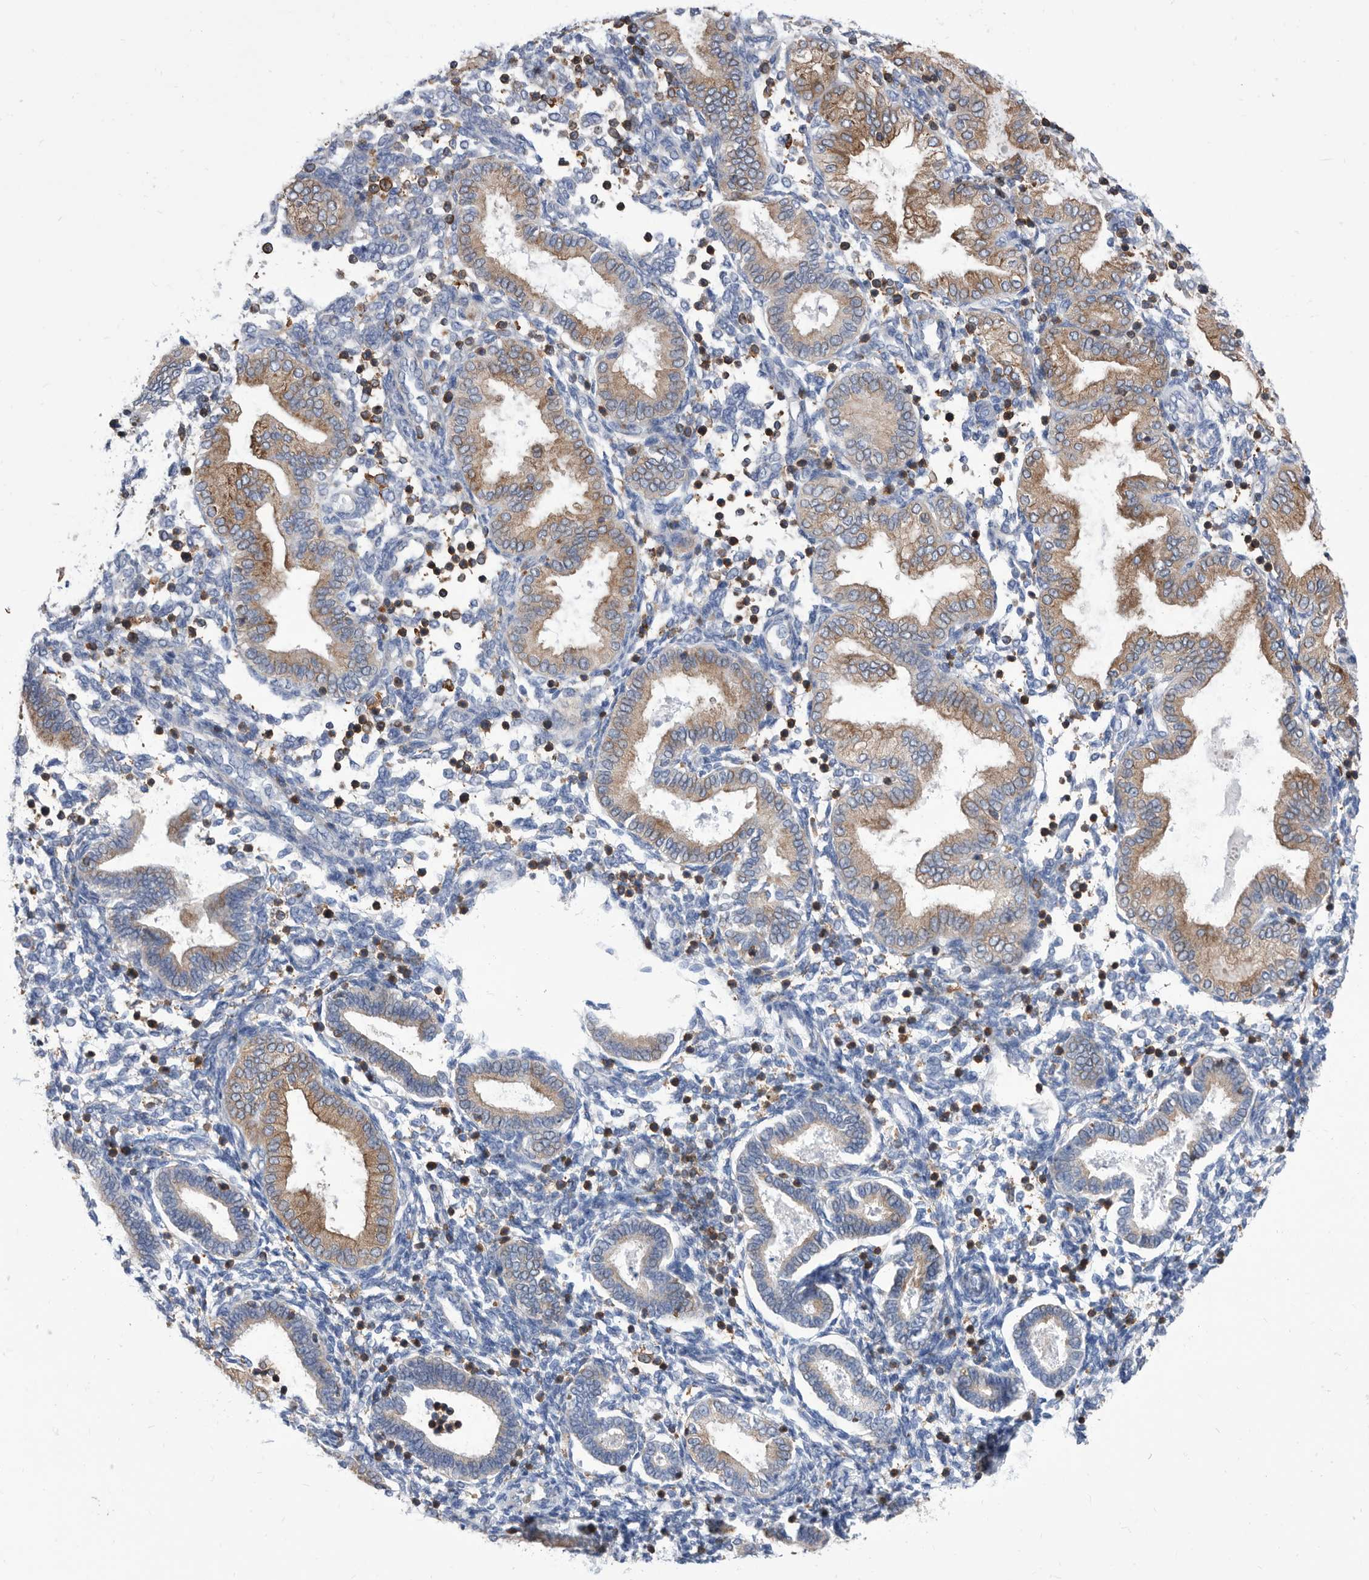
{"staining": {"intensity": "negative", "quantity": "none", "location": "none"}, "tissue": "endometrium", "cell_type": "Cells in endometrial stroma", "image_type": "normal", "snomed": [{"axis": "morphology", "description": "Normal tissue, NOS"}, {"axis": "topography", "description": "Endometrium"}], "caption": "IHC image of normal endometrium: human endometrium stained with DAB shows no significant protein staining in cells in endometrial stroma.", "gene": "SMG7", "patient": {"sex": "female", "age": 53}}